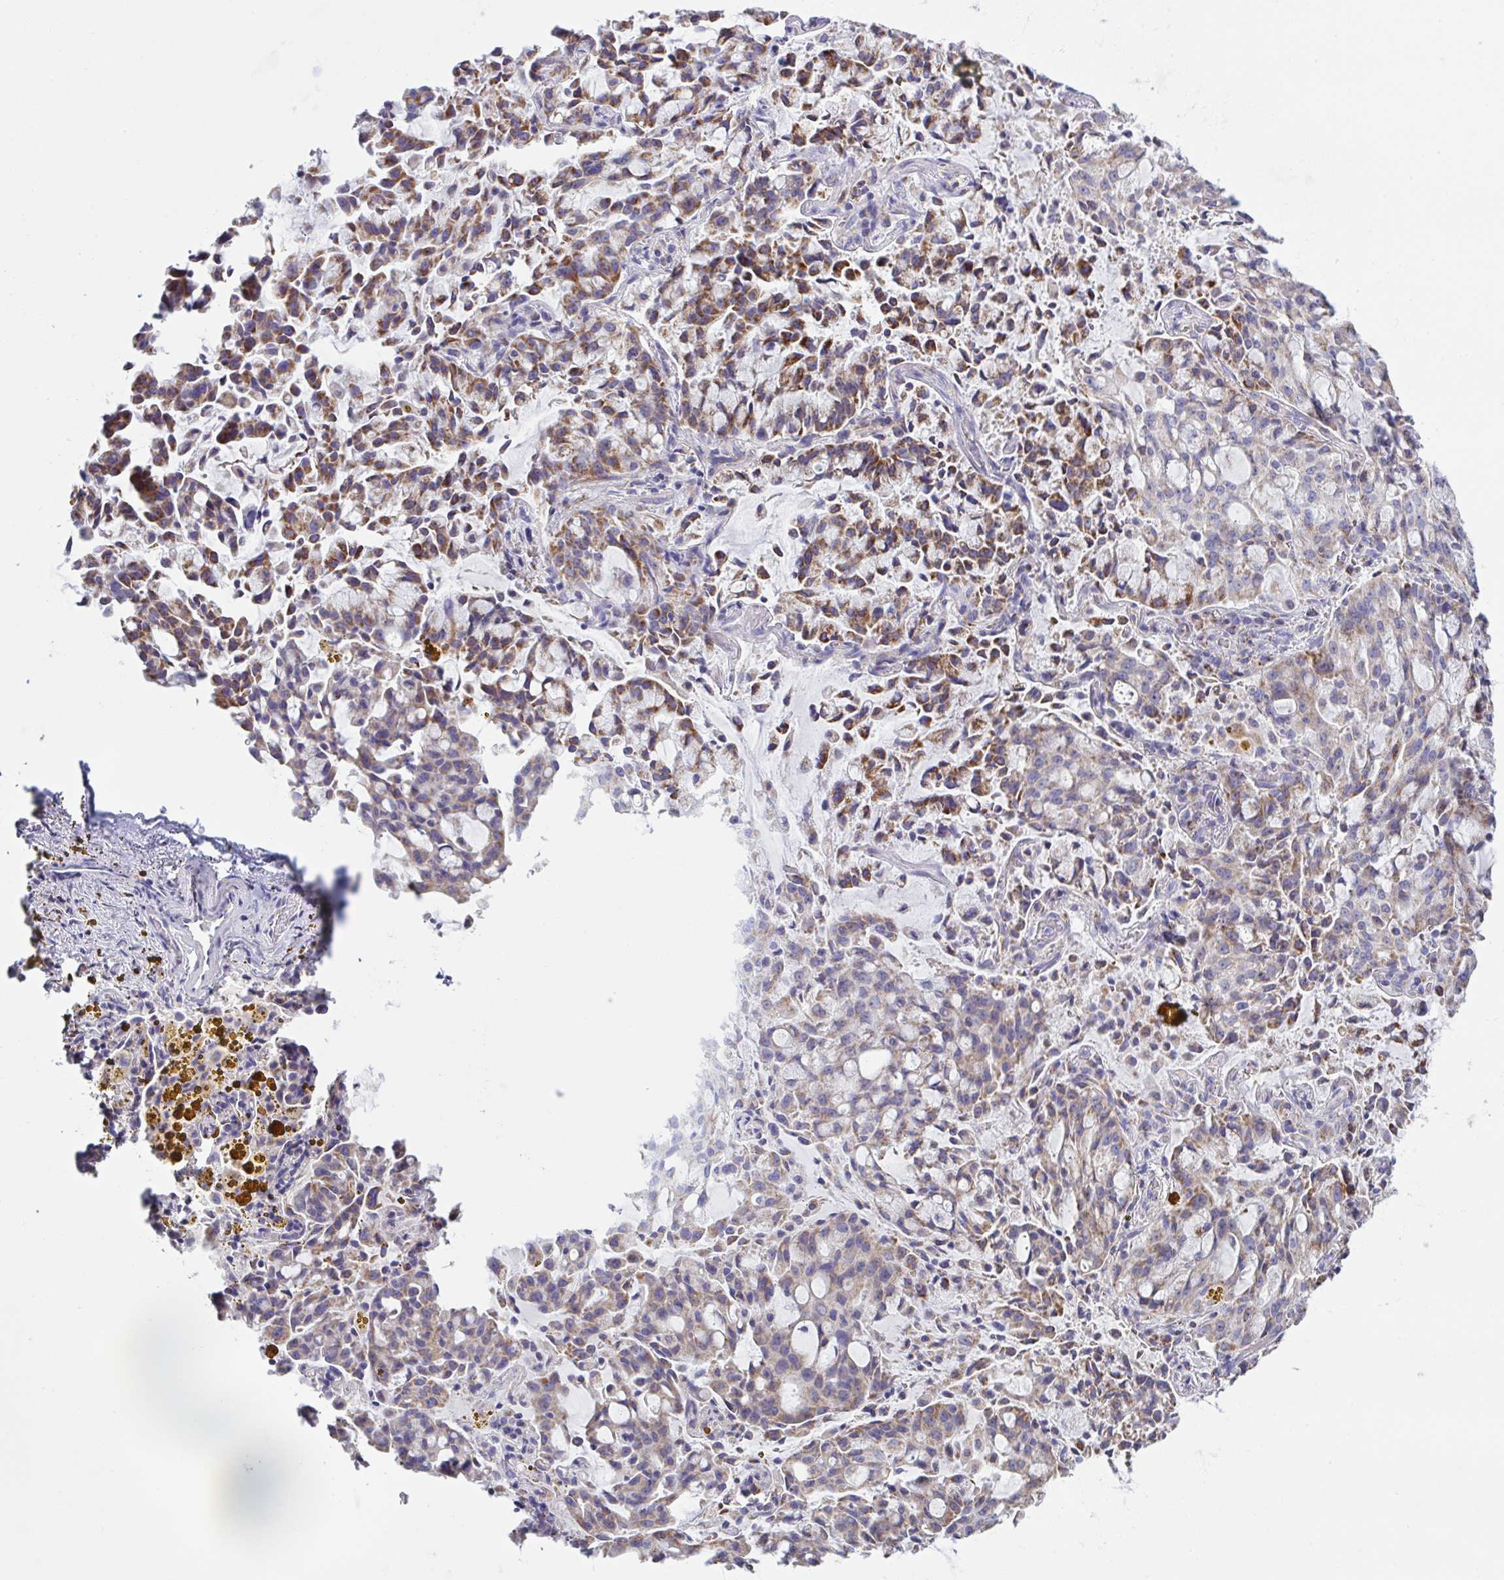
{"staining": {"intensity": "moderate", "quantity": "25%-75%", "location": "cytoplasmic/membranous"}, "tissue": "lung cancer", "cell_type": "Tumor cells", "image_type": "cancer", "snomed": [{"axis": "morphology", "description": "Adenocarcinoma, NOS"}, {"axis": "topography", "description": "Lung"}], "caption": "There is medium levels of moderate cytoplasmic/membranous positivity in tumor cells of lung cancer (adenocarcinoma), as demonstrated by immunohistochemical staining (brown color).", "gene": "DOK7", "patient": {"sex": "female", "age": 44}}